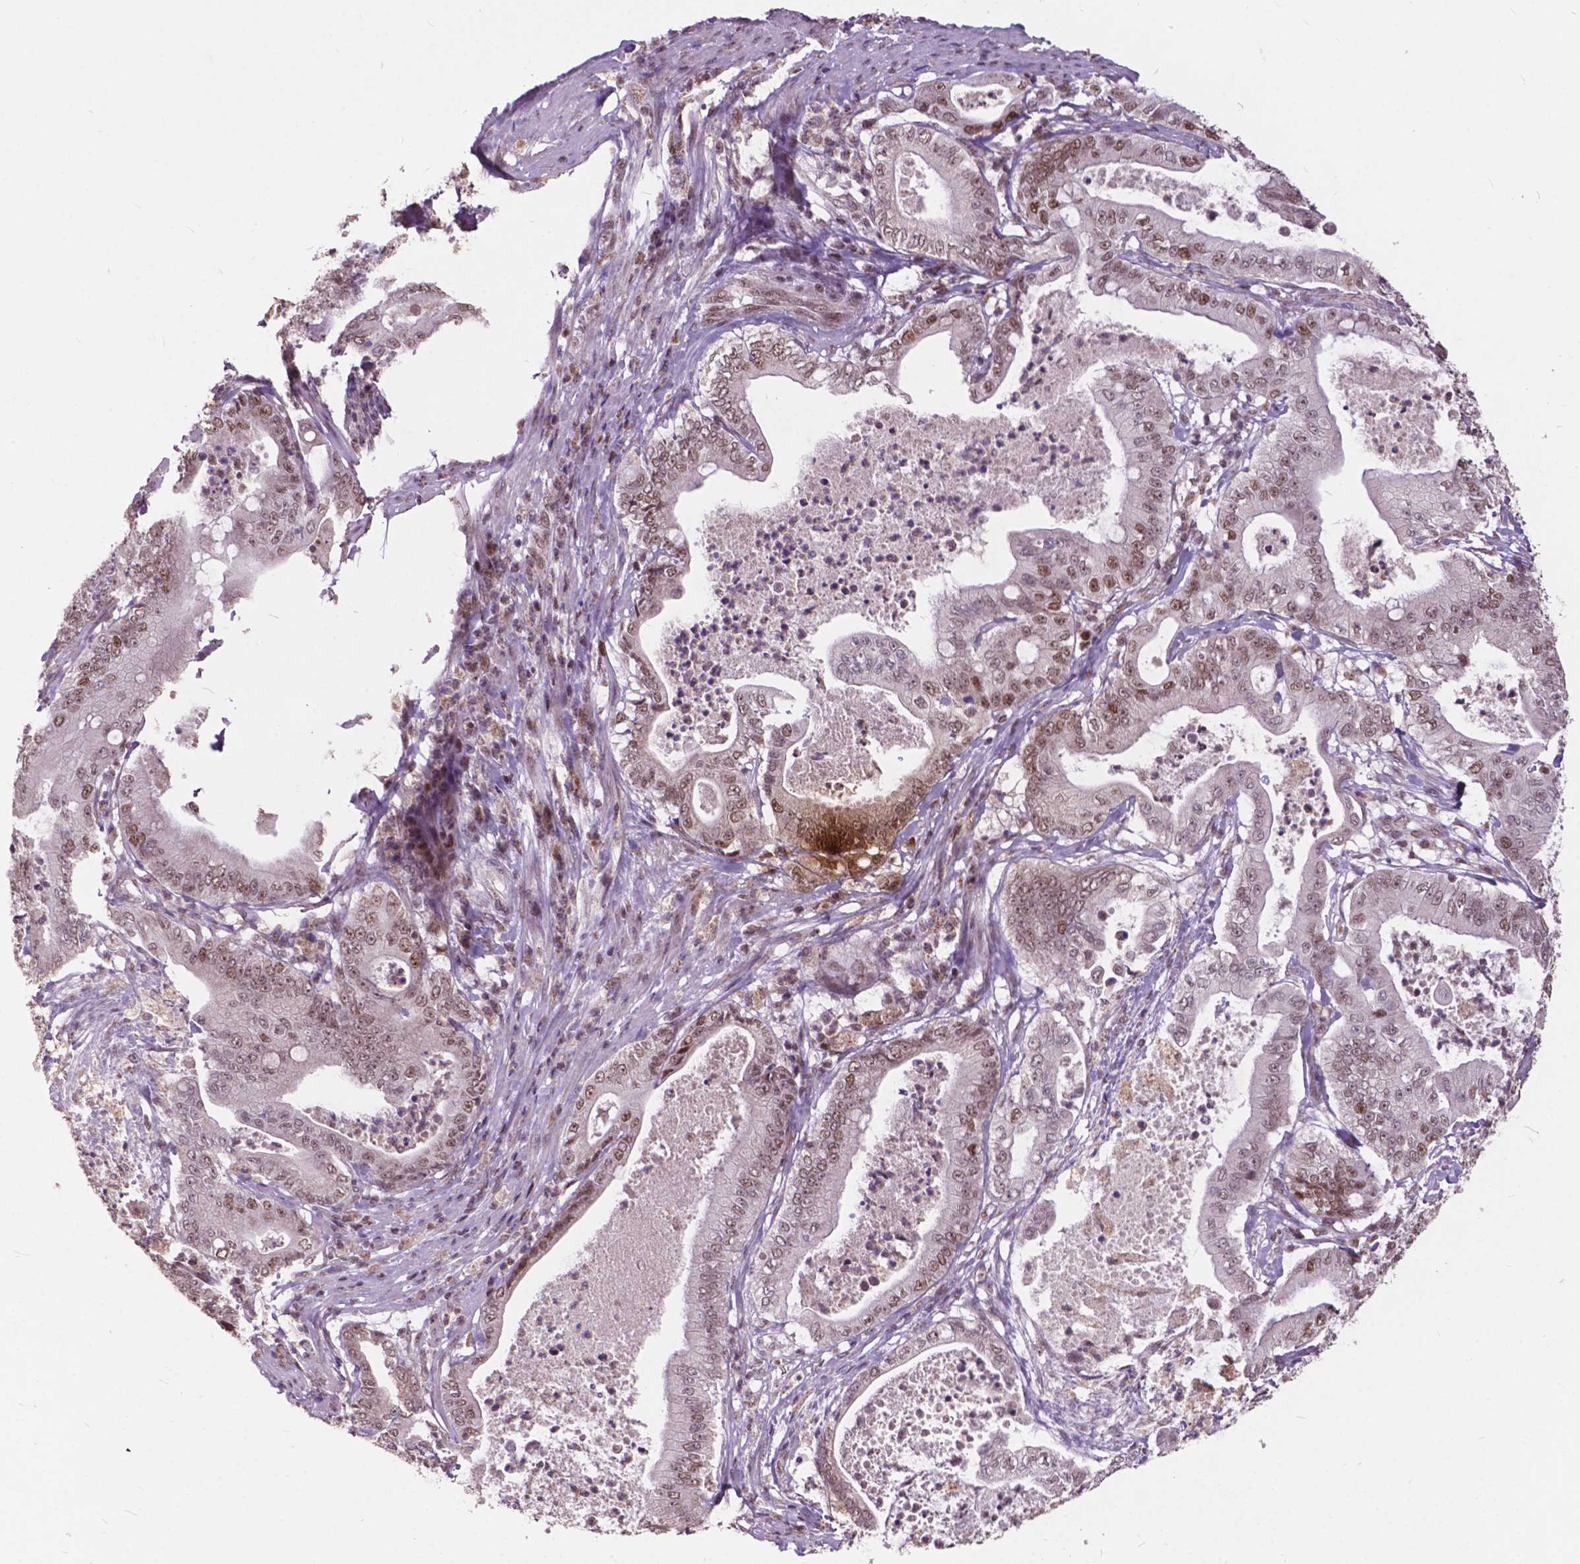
{"staining": {"intensity": "moderate", "quantity": "25%-75%", "location": "nuclear"}, "tissue": "pancreatic cancer", "cell_type": "Tumor cells", "image_type": "cancer", "snomed": [{"axis": "morphology", "description": "Adenocarcinoma, NOS"}, {"axis": "topography", "description": "Pancreas"}], "caption": "The histopathology image shows a brown stain indicating the presence of a protein in the nuclear of tumor cells in pancreatic cancer (adenocarcinoma).", "gene": "MSH2", "patient": {"sex": "male", "age": 71}}